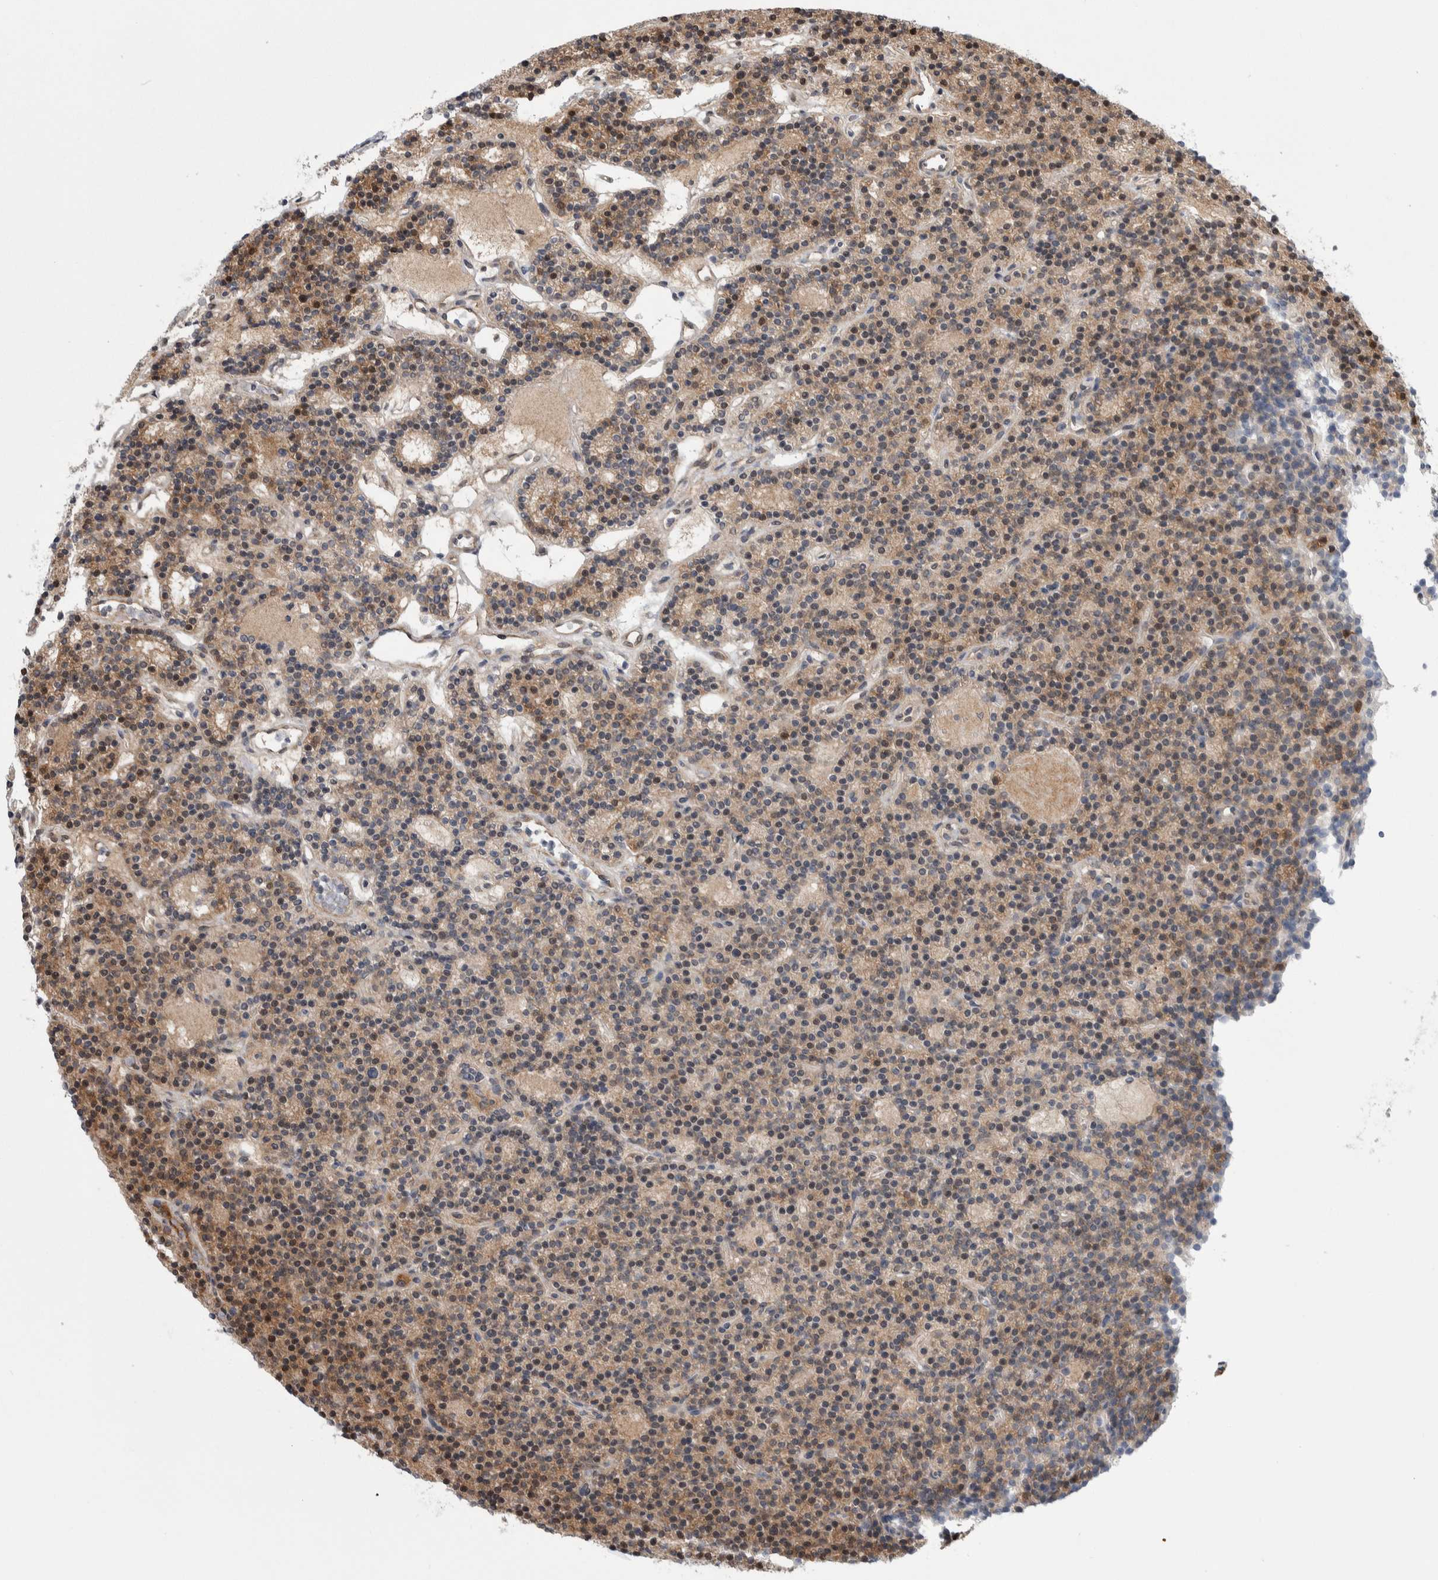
{"staining": {"intensity": "weak", "quantity": "25%-75%", "location": "cytoplasmic/membranous"}, "tissue": "parathyroid gland", "cell_type": "Glandular cells", "image_type": "normal", "snomed": [{"axis": "morphology", "description": "Normal tissue, NOS"}, {"axis": "topography", "description": "Parathyroid gland"}], "caption": "Brown immunohistochemical staining in unremarkable parathyroid gland shows weak cytoplasmic/membranous staining in about 25%-75% of glandular cells. Using DAB (brown) and hematoxylin (blue) stains, captured at high magnification using brightfield microscopy.", "gene": "PTPA", "patient": {"sex": "male", "age": 75}}